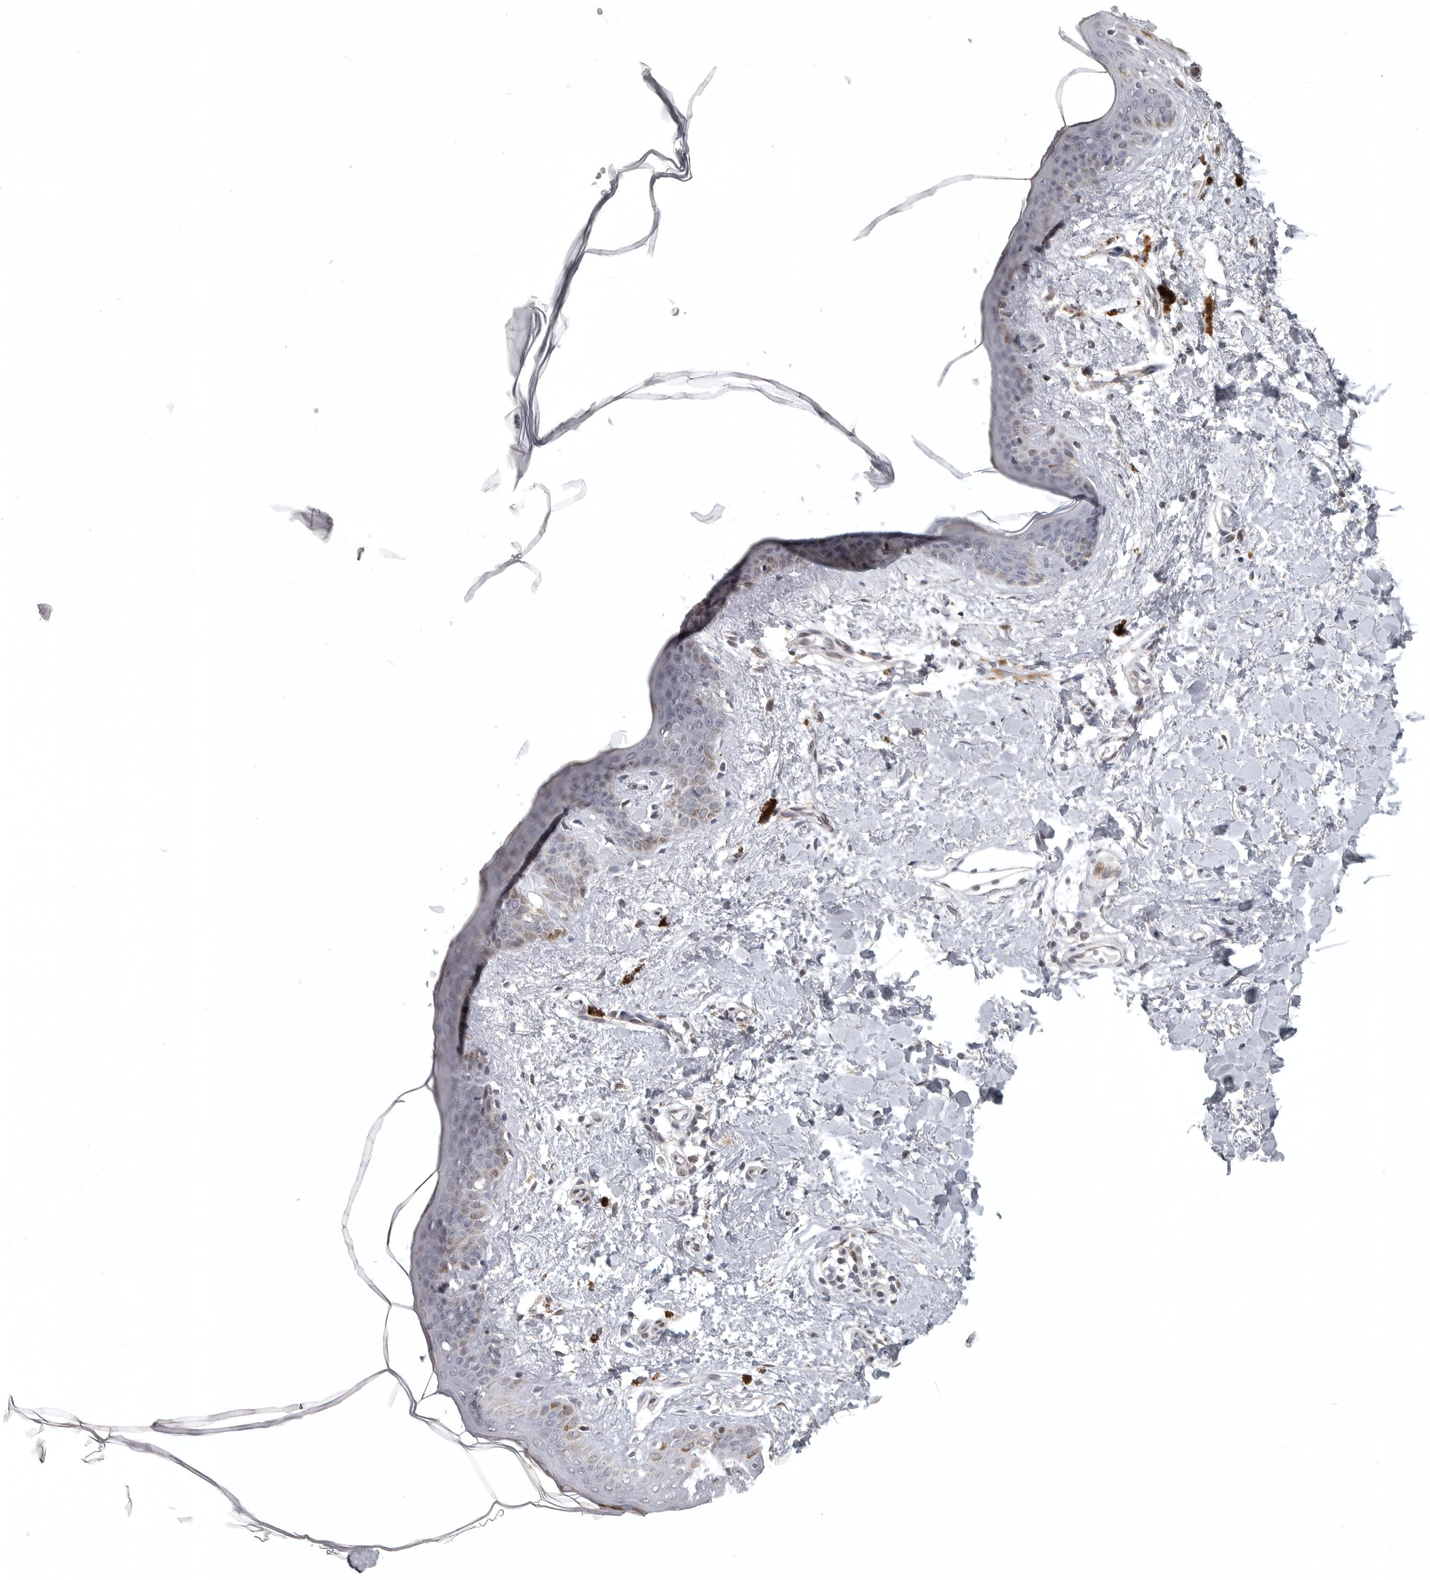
{"staining": {"intensity": "weak", "quantity": ">75%", "location": "cytoplasmic/membranous"}, "tissue": "skin", "cell_type": "Fibroblasts", "image_type": "normal", "snomed": [{"axis": "morphology", "description": "Normal tissue, NOS"}, {"axis": "topography", "description": "Skin"}], "caption": "Immunohistochemical staining of unremarkable skin demonstrates weak cytoplasmic/membranous protein expression in about >75% of fibroblasts. (brown staining indicates protein expression, while blue staining denotes nuclei).", "gene": "POLE2", "patient": {"sex": "female", "age": 46}}